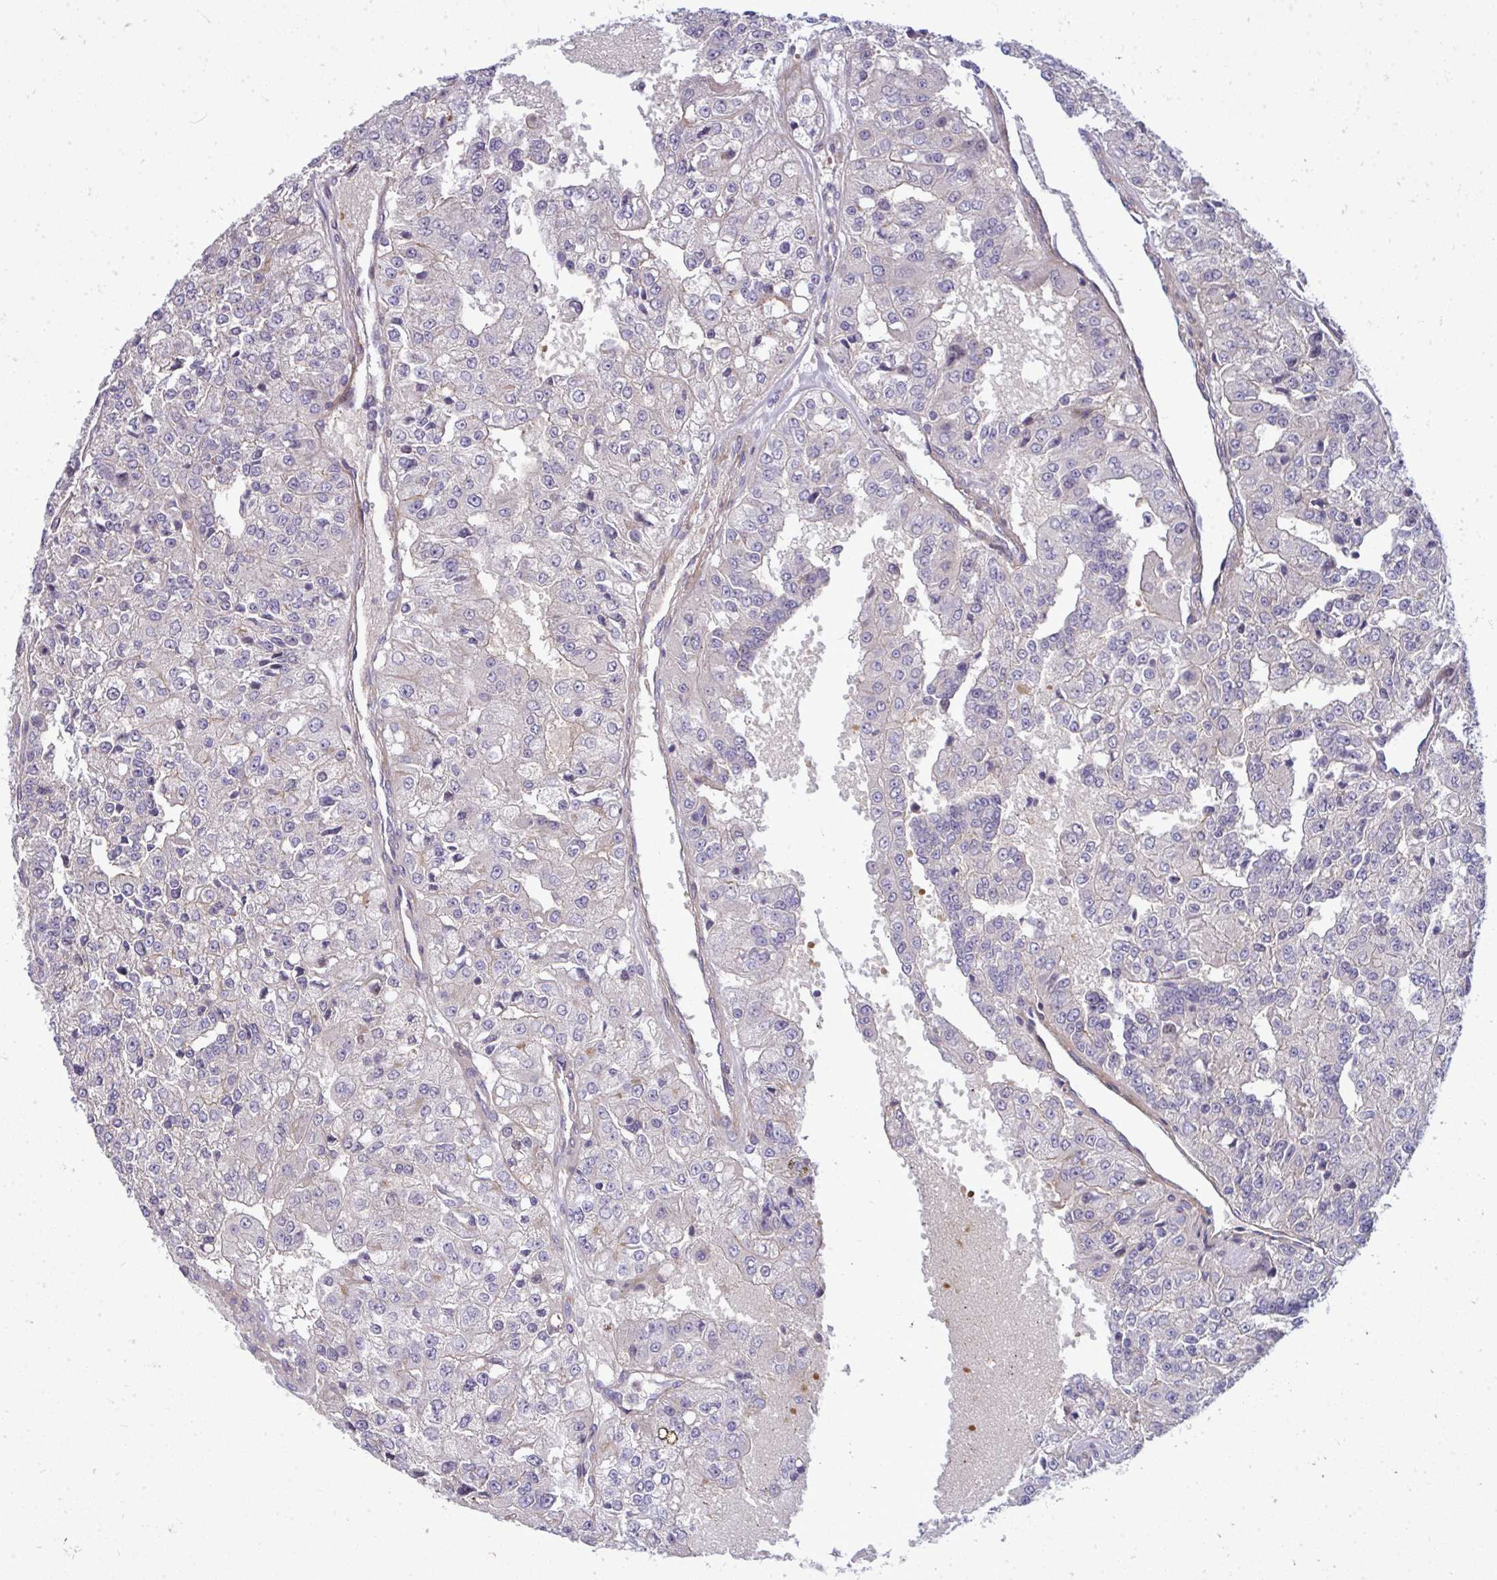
{"staining": {"intensity": "negative", "quantity": "none", "location": "none"}, "tissue": "renal cancer", "cell_type": "Tumor cells", "image_type": "cancer", "snomed": [{"axis": "morphology", "description": "Adenocarcinoma, NOS"}, {"axis": "topography", "description": "Kidney"}], "caption": "Immunohistochemistry (IHC) histopathology image of neoplastic tissue: human renal cancer stained with DAB shows no significant protein expression in tumor cells.", "gene": "SLC14A1", "patient": {"sex": "female", "age": 63}}